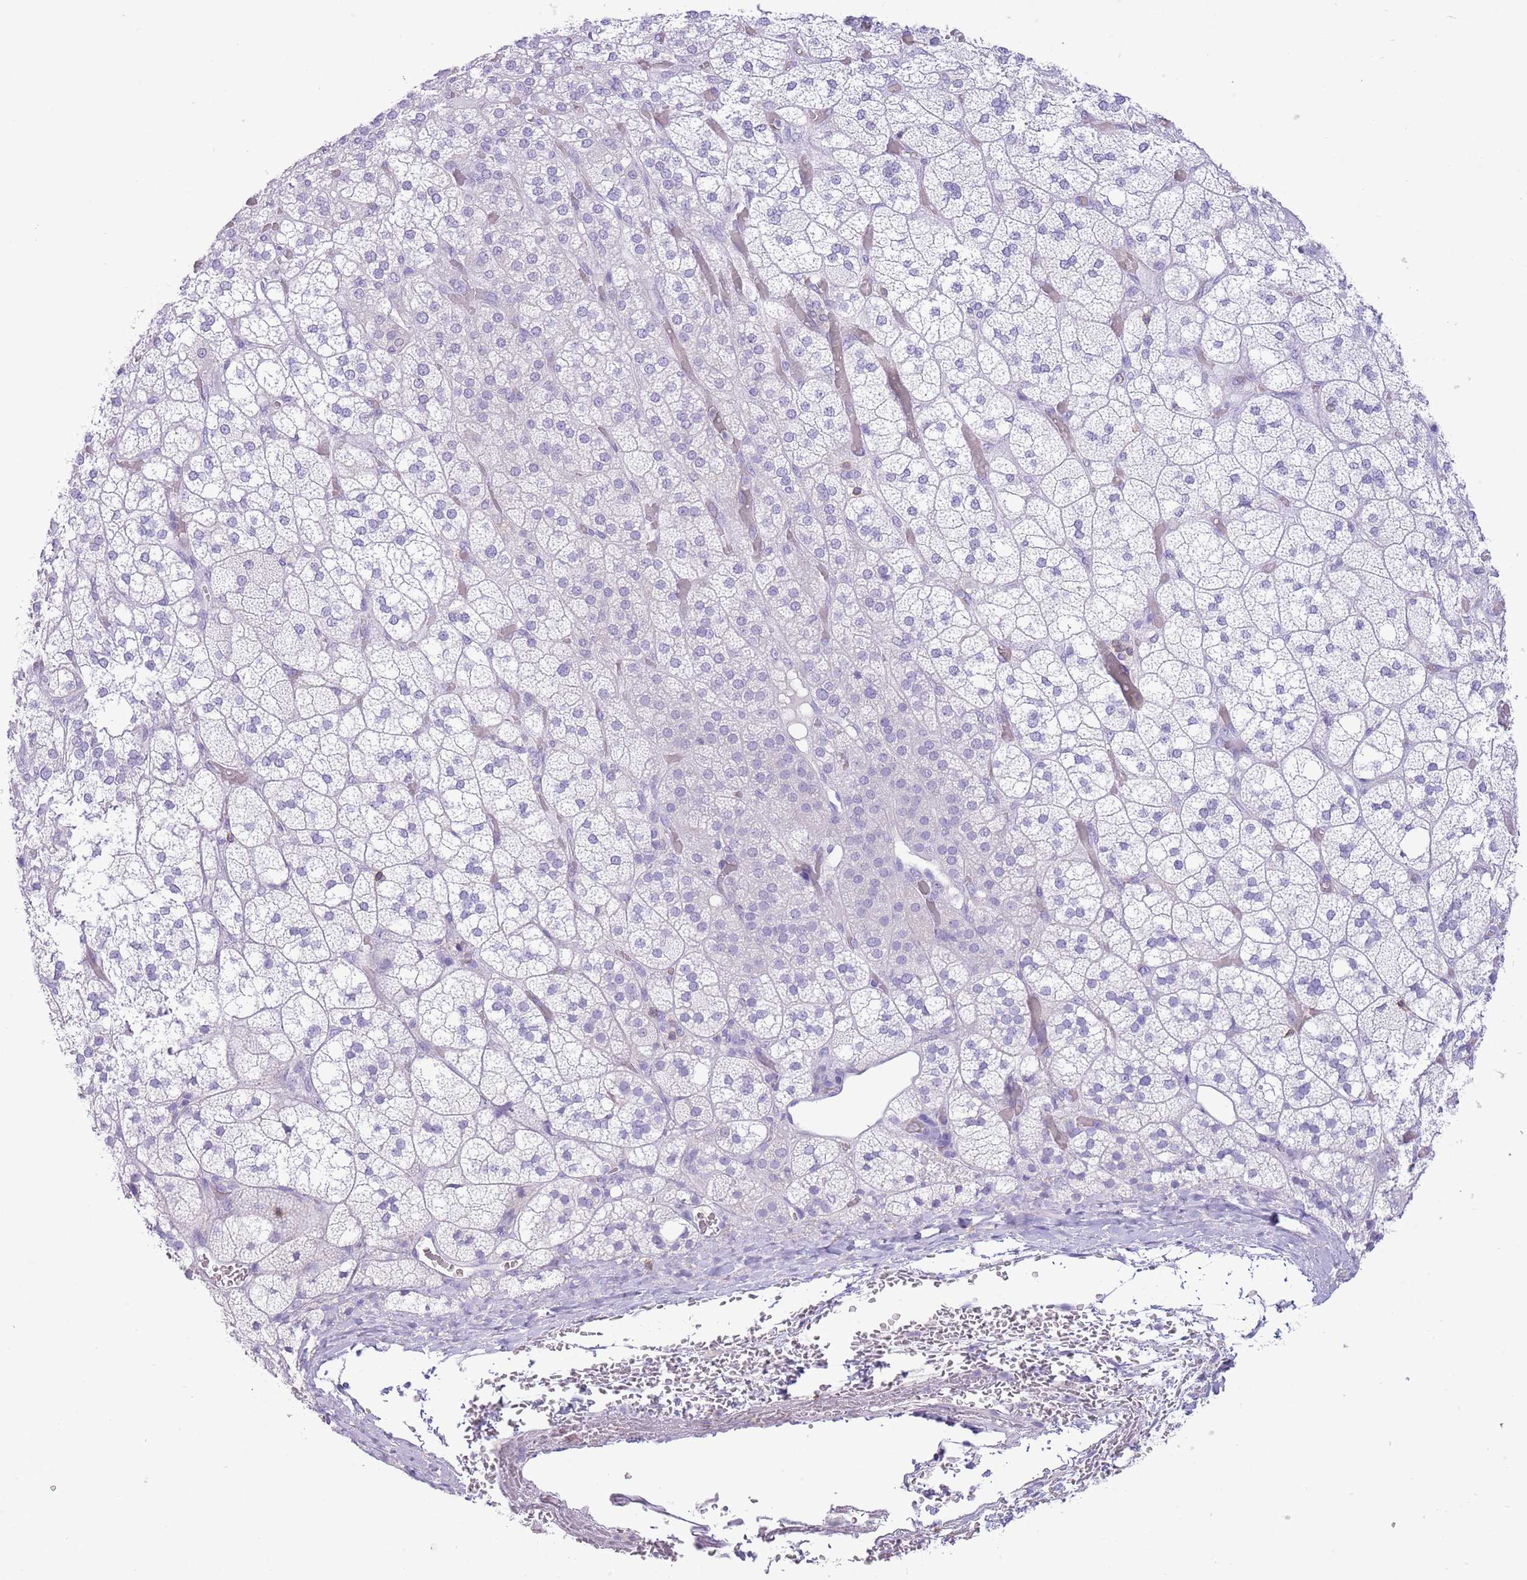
{"staining": {"intensity": "negative", "quantity": "none", "location": "none"}, "tissue": "adrenal gland", "cell_type": "Glandular cells", "image_type": "normal", "snomed": [{"axis": "morphology", "description": "Normal tissue, NOS"}, {"axis": "topography", "description": "Adrenal gland"}], "caption": "Immunohistochemistry photomicrograph of unremarkable adrenal gland: adrenal gland stained with DAB (3,3'-diaminobenzidine) demonstrates no significant protein staining in glandular cells.", "gene": "OR4Q3", "patient": {"sex": "male", "age": 61}}